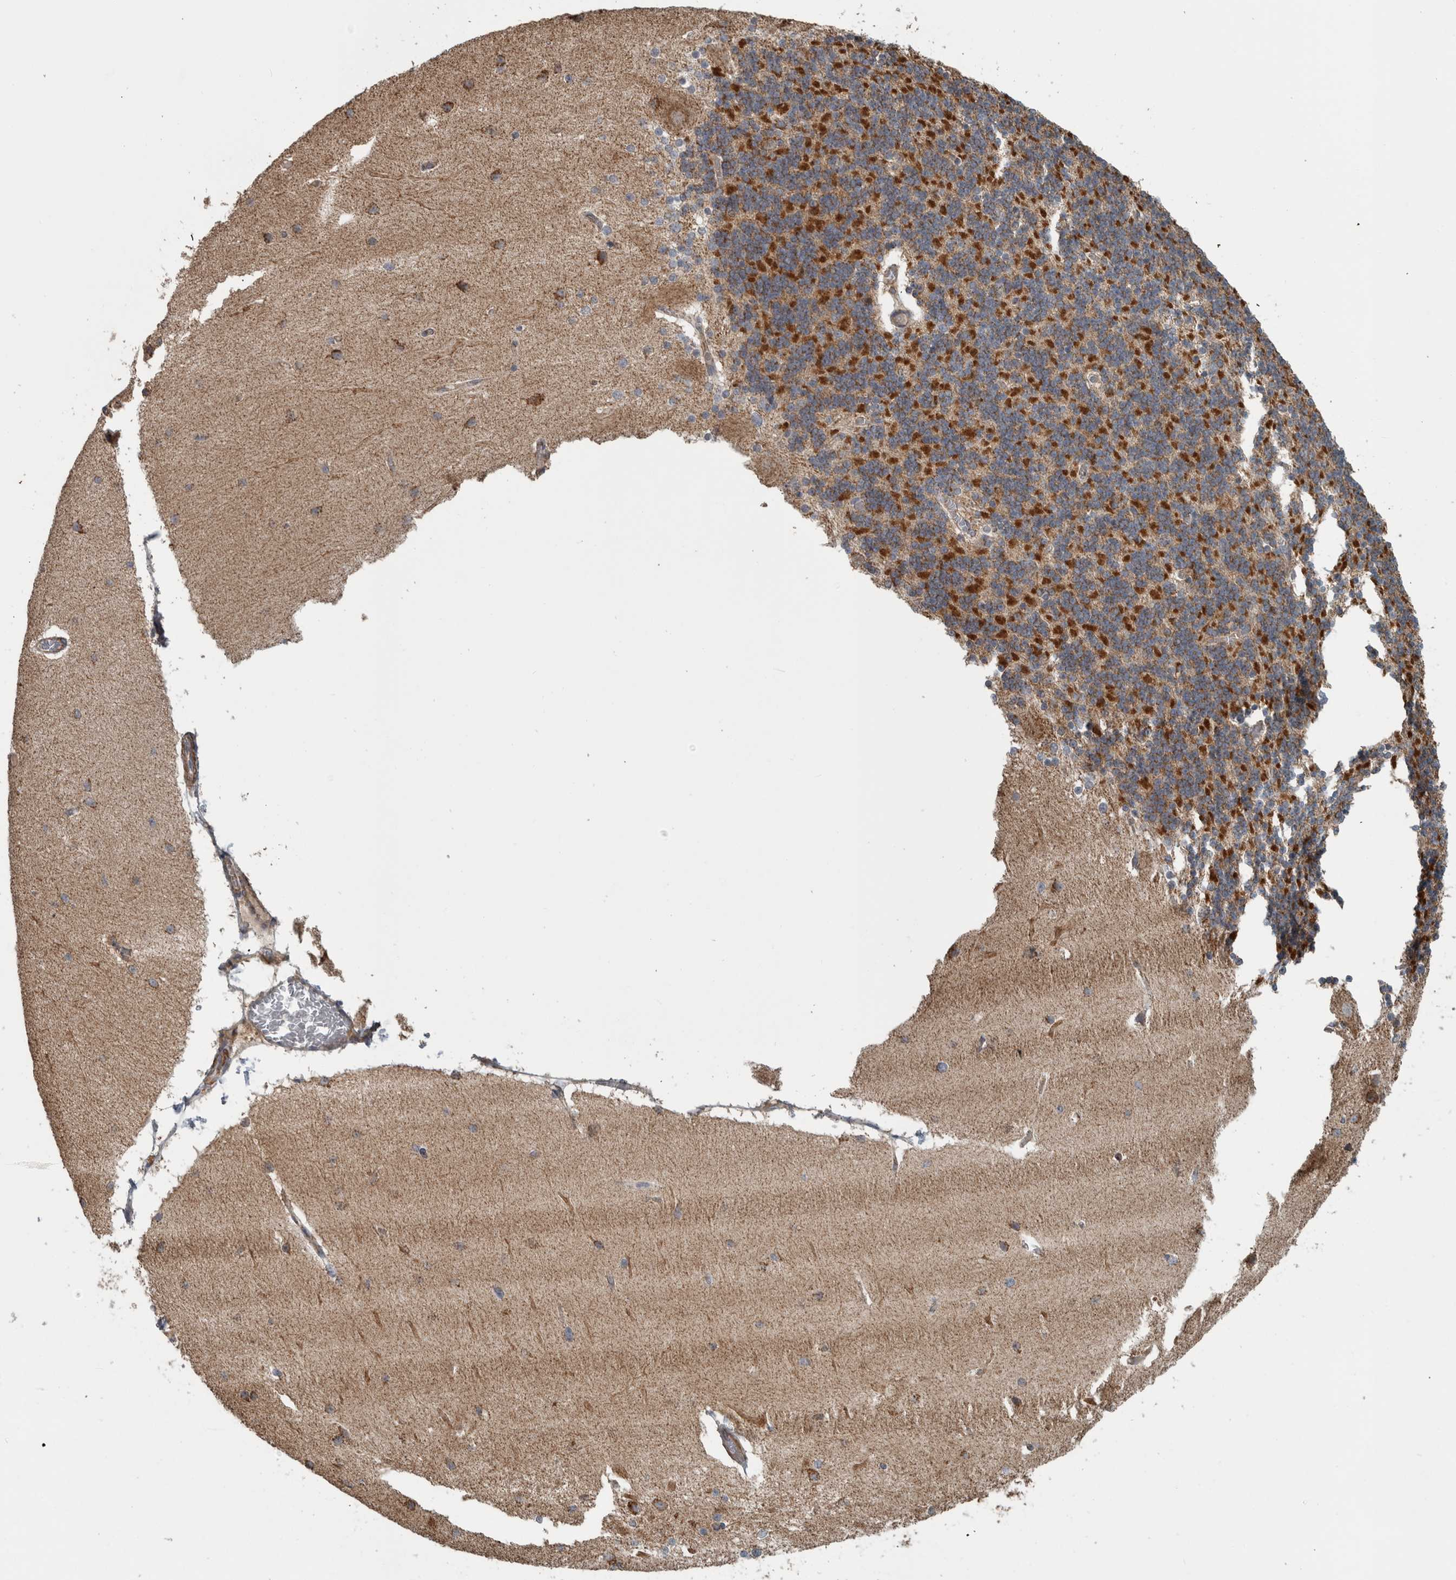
{"staining": {"intensity": "strong", "quantity": ">75%", "location": "cytoplasmic/membranous"}, "tissue": "cerebellum", "cell_type": "Cells in granular layer", "image_type": "normal", "snomed": [{"axis": "morphology", "description": "Normal tissue, NOS"}, {"axis": "topography", "description": "Cerebellum"}], "caption": "Immunohistochemistry (DAB (3,3'-diaminobenzidine)) staining of benign cerebellum exhibits strong cytoplasmic/membranous protein expression in approximately >75% of cells in granular layer.", "gene": "ARMC1", "patient": {"sex": "female", "age": 54}}